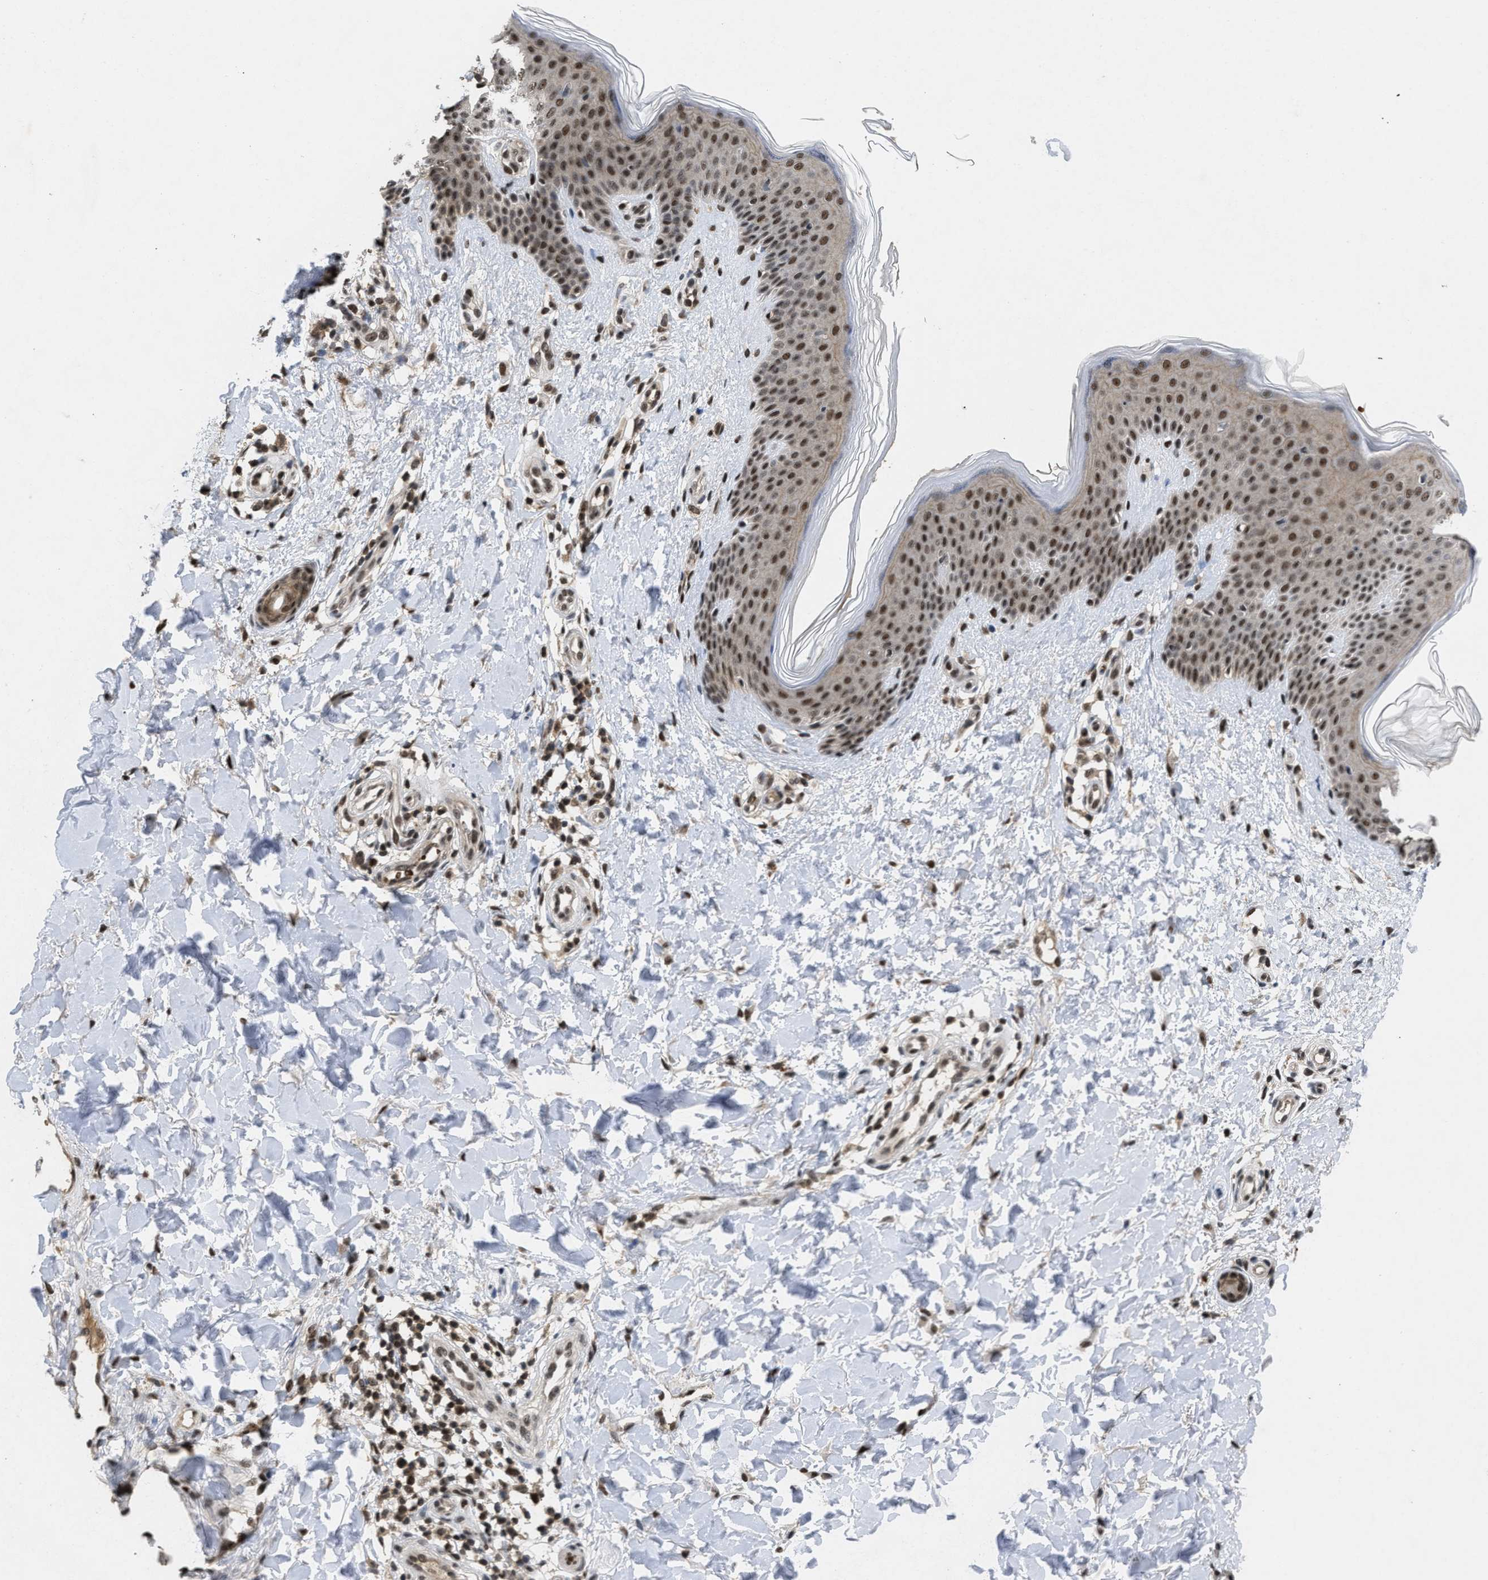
{"staining": {"intensity": "strong", "quantity": ">75%", "location": "nuclear"}, "tissue": "skin", "cell_type": "Fibroblasts", "image_type": "normal", "snomed": [{"axis": "morphology", "description": "Normal tissue, NOS"}, {"axis": "topography", "description": "Skin"}], "caption": "The micrograph demonstrates immunohistochemical staining of unremarkable skin. There is strong nuclear expression is appreciated in approximately >75% of fibroblasts. (IHC, brightfield microscopy, high magnification).", "gene": "ZNF346", "patient": {"sex": "male", "age": 41}}